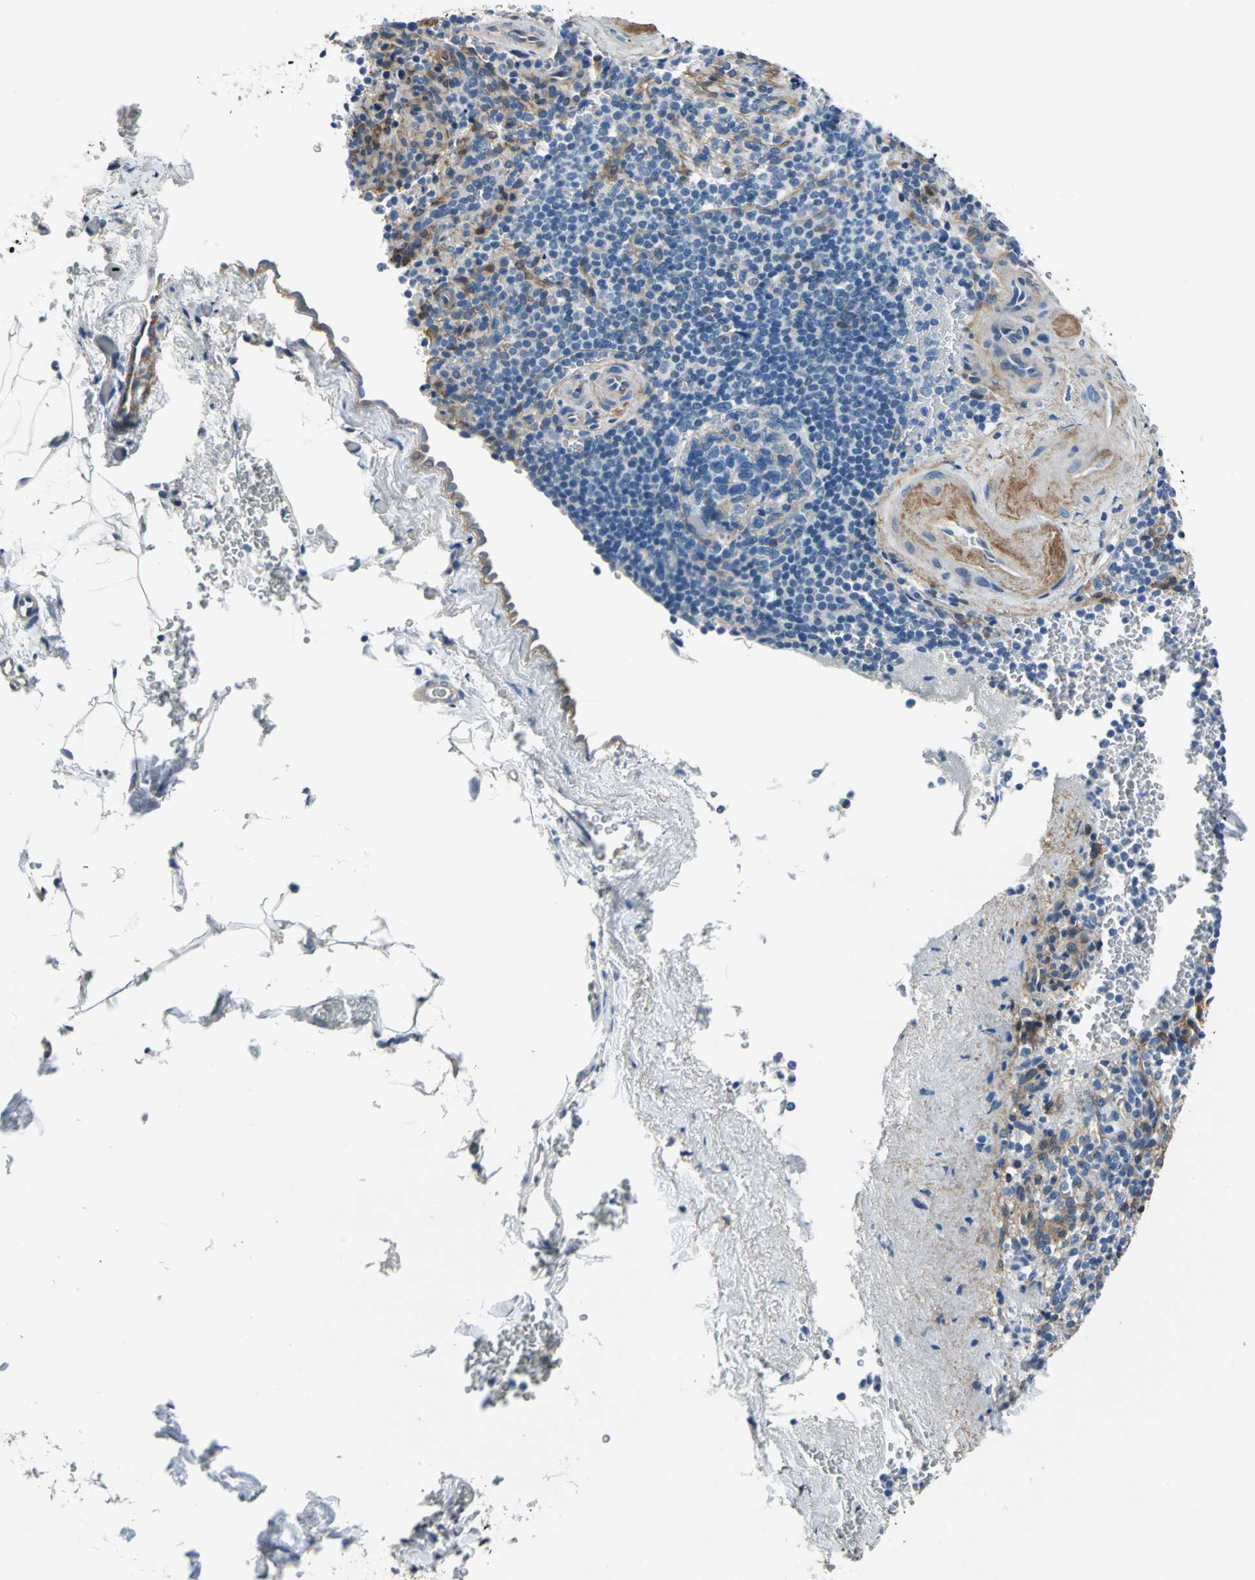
{"staining": {"intensity": "negative", "quantity": "none", "location": "none"}, "tissue": "spleen", "cell_type": "Cells in red pulp", "image_type": "normal", "snomed": [{"axis": "morphology", "description": "Normal tissue, NOS"}, {"axis": "topography", "description": "Spleen"}], "caption": "DAB (3,3'-diaminobenzidine) immunohistochemical staining of unremarkable human spleen exhibits no significant expression in cells in red pulp. (Stains: DAB IHC with hematoxylin counter stain, Microscopy: brightfield microscopy at high magnification).", "gene": "CDC42EP1", "patient": {"sex": "female", "age": 74}}